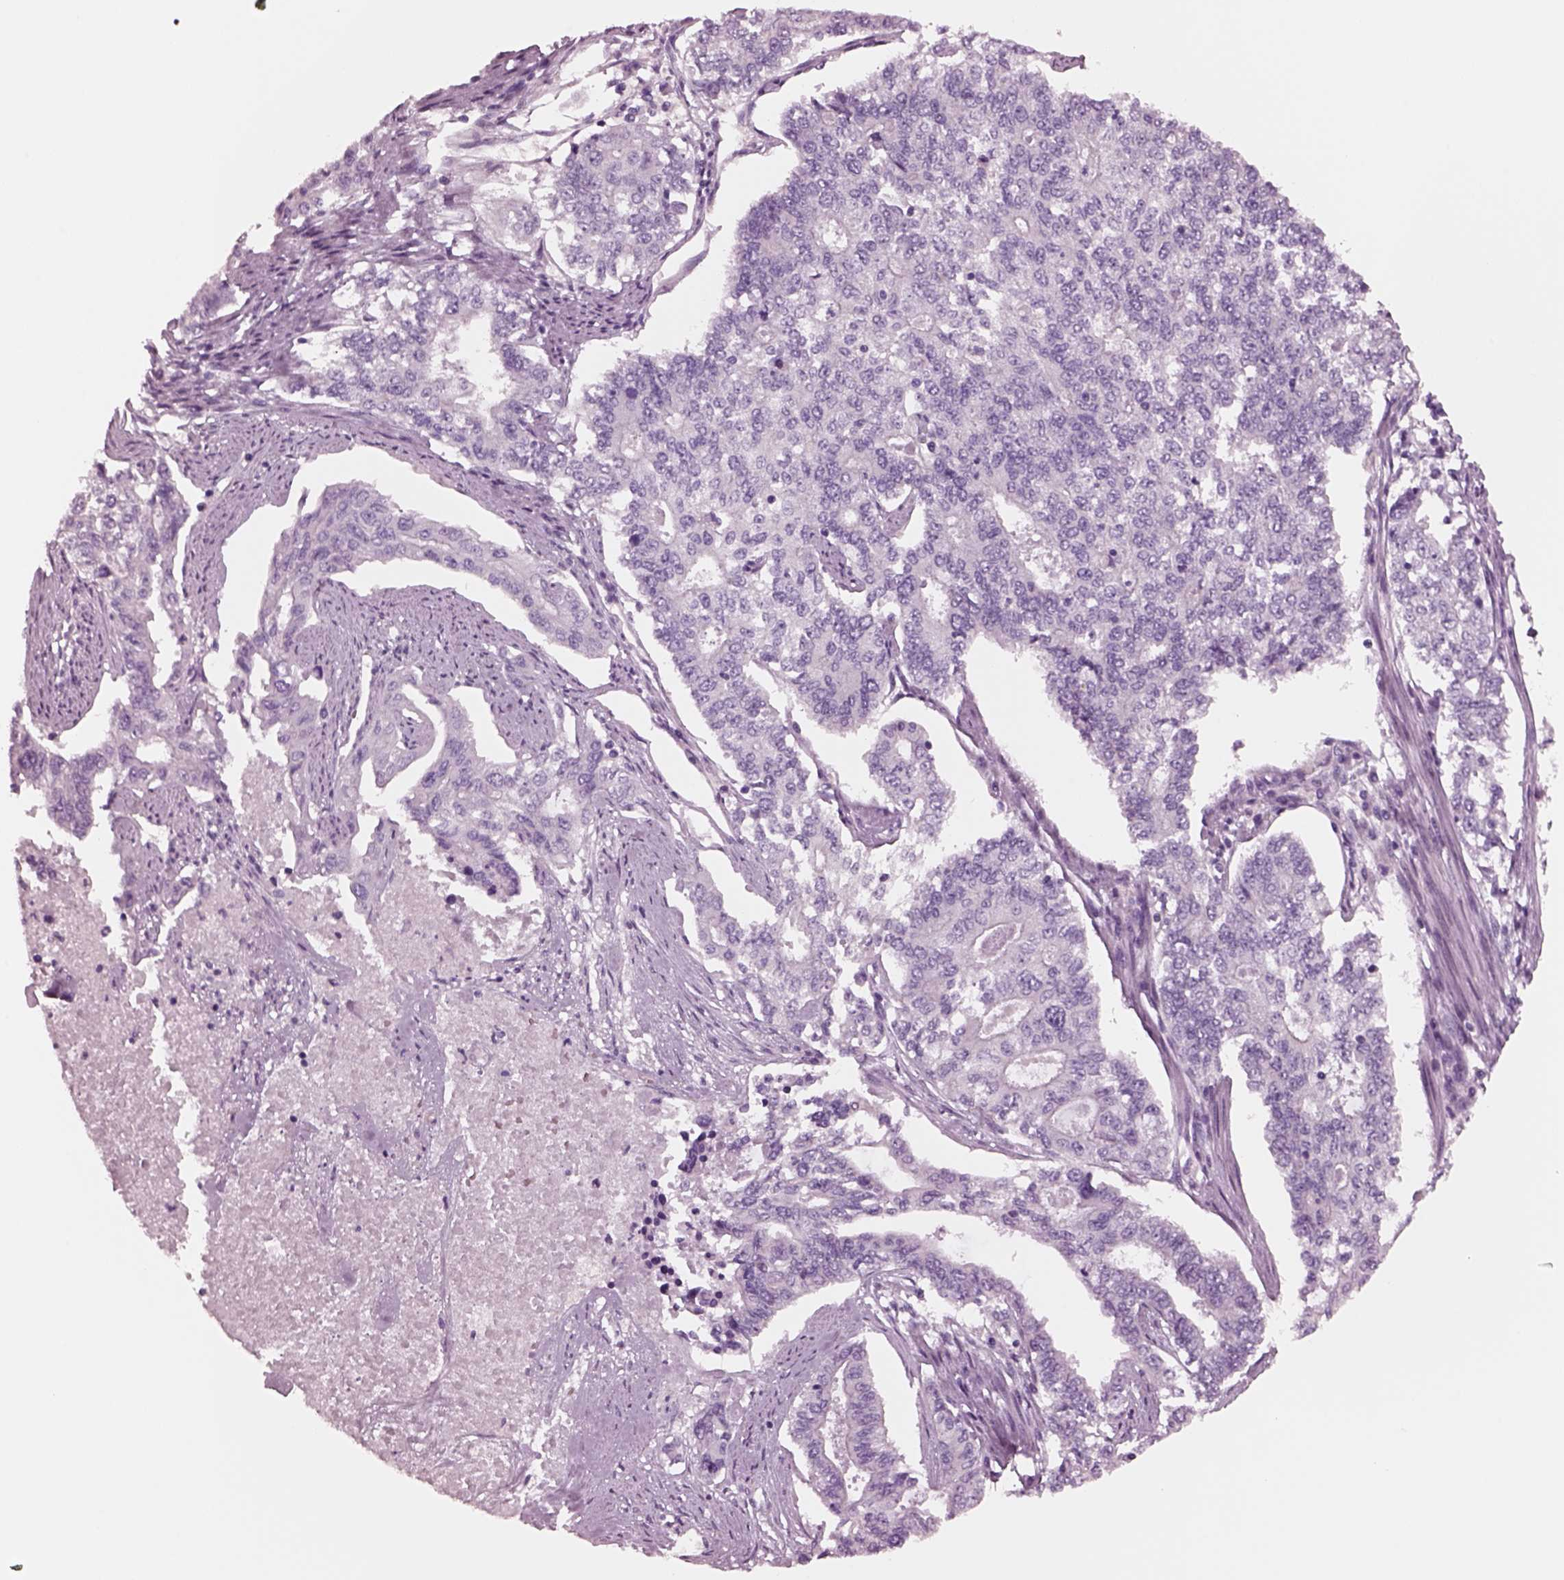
{"staining": {"intensity": "negative", "quantity": "none", "location": "none"}, "tissue": "endometrial cancer", "cell_type": "Tumor cells", "image_type": "cancer", "snomed": [{"axis": "morphology", "description": "Adenocarcinoma, NOS"}, {"axis": "topography", "description": "Uterus"}], "caption": "Histopathology image shows no significant protein staining in tumor cells of endometrial adenocarcinoma.", "gene": "NMRK2", "patient": {"sex": "female", "age": 59}}